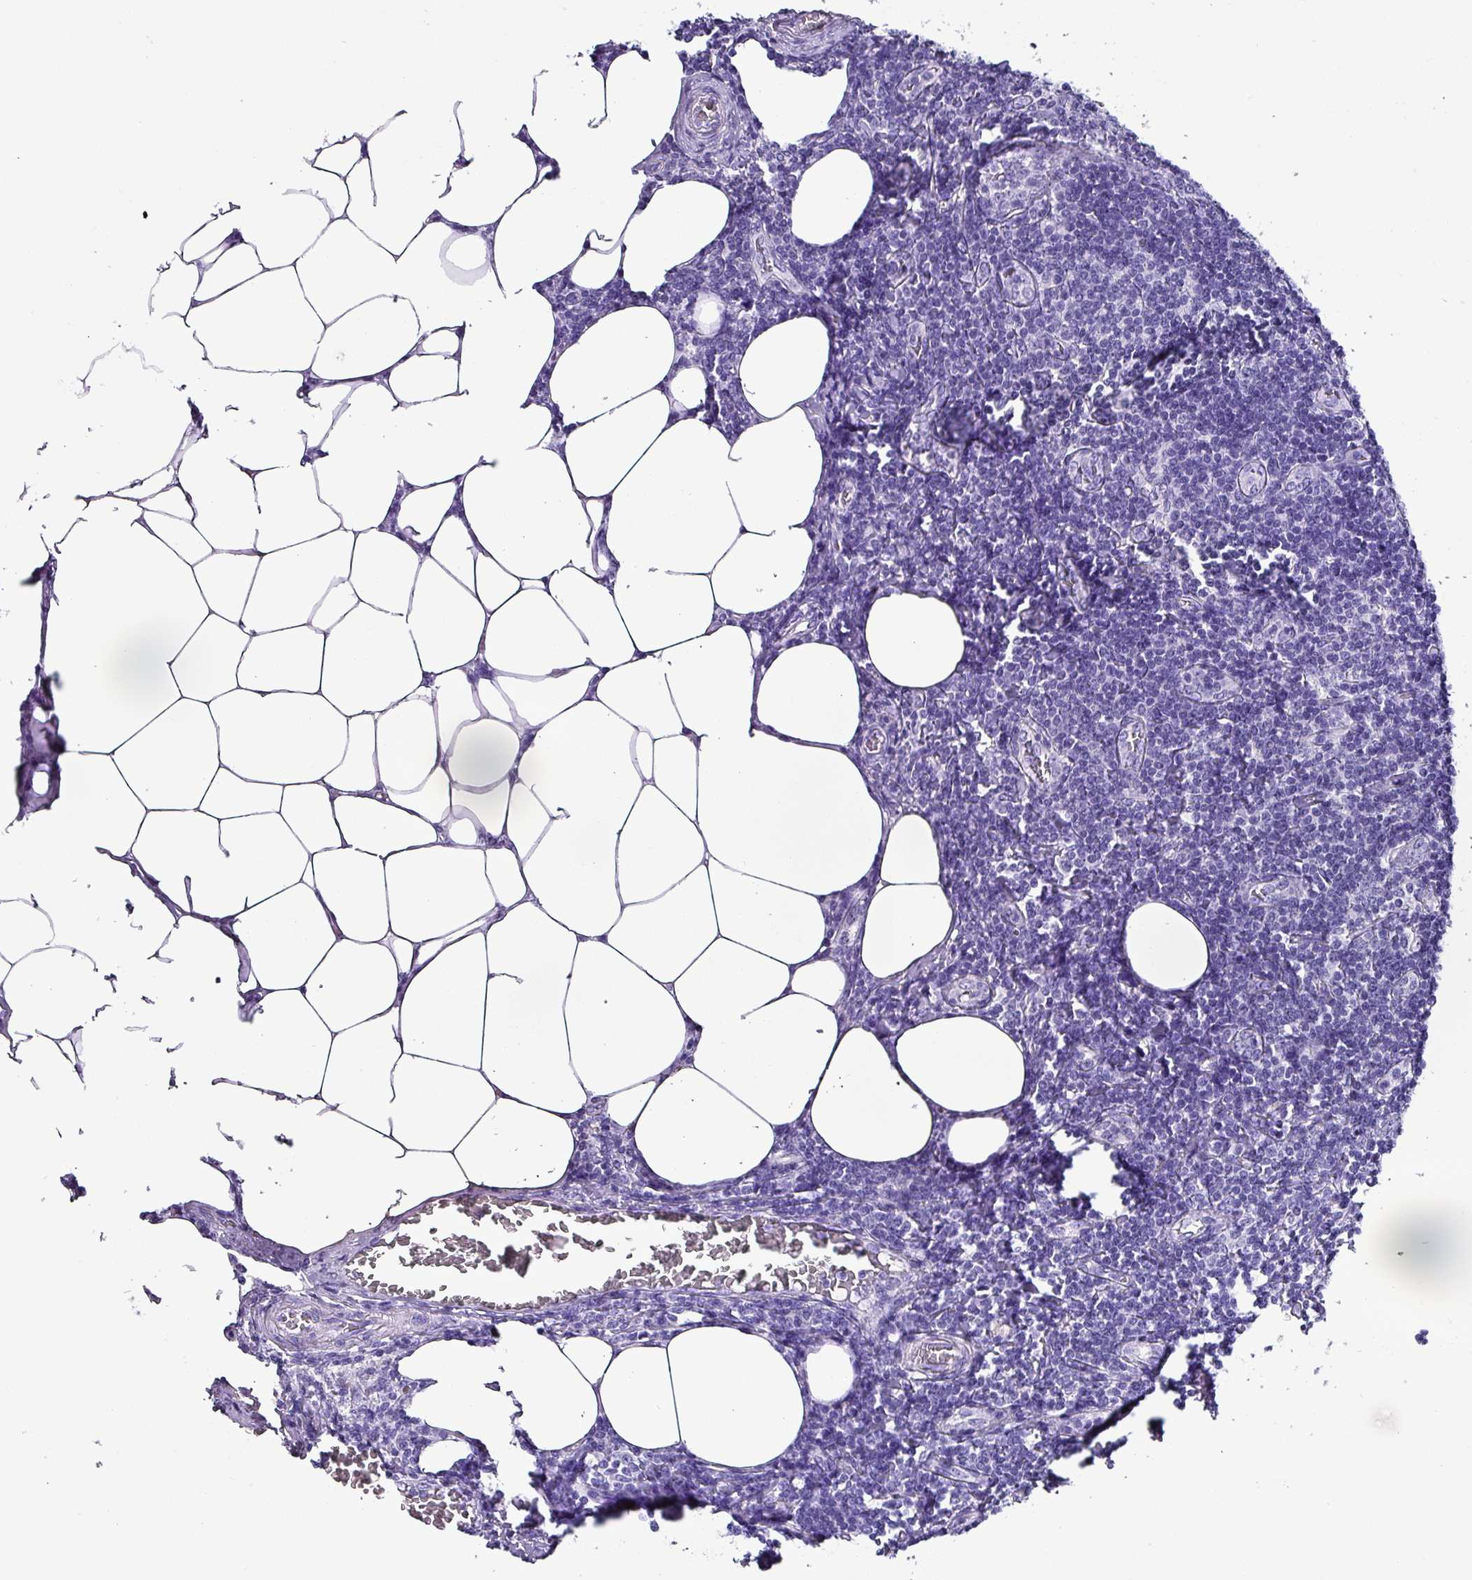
{"staining": {"intensity": "negative", "quantity": "none", "location": "none"}, "tissue": "lymph node", "cell_type": "Germinal center cells", "image_type": "normal", "snomed": [{"axis": "morphology", "description": "Normal tissue, NOS"}, {"axis": "topography", "description": "Lymph node"}], "caption": "Immunohistochemistry of unremarkable human lymph node reveals no staining in germinal center cells.", "gene": "KRT6A", "patient": {"sex": "female", "age": 59}}